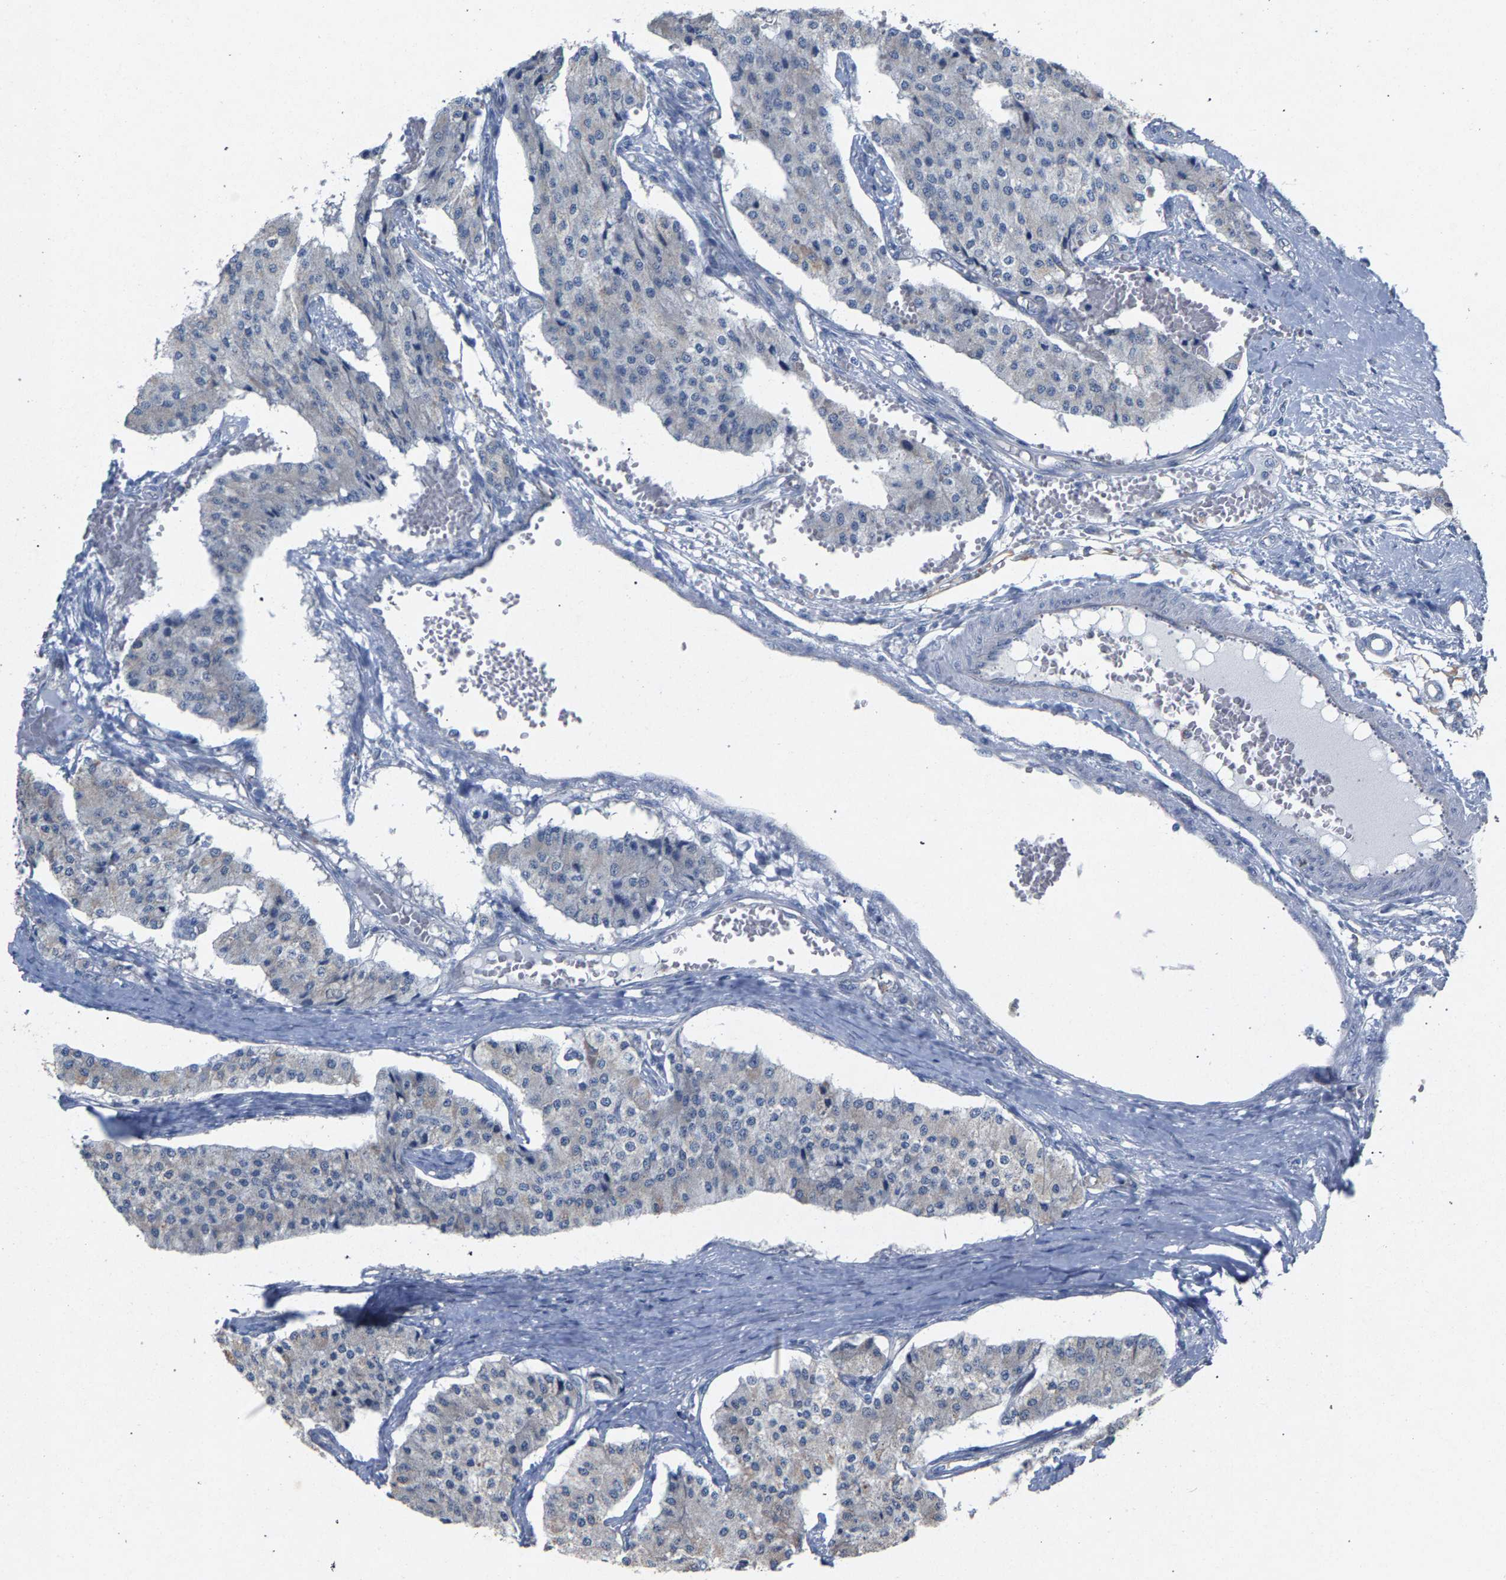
{"staining": {"intensity": "negative", "quantity": "none", "location": "none"}, "tissue": "carcinoid", "cell_type": "Tumor cells", "image_type": "cancer", "snomed": [{"axis": "morphology", "description": "Carcinoid, malignant, NOS"}, {"axis": "topography", "description": "Colon"}], "caption": "There is no significant positivity in tumor cells of carcinoid (malignant).", "gene": "MAMDC2", "patient": {"sex": "female", "age": 52}}